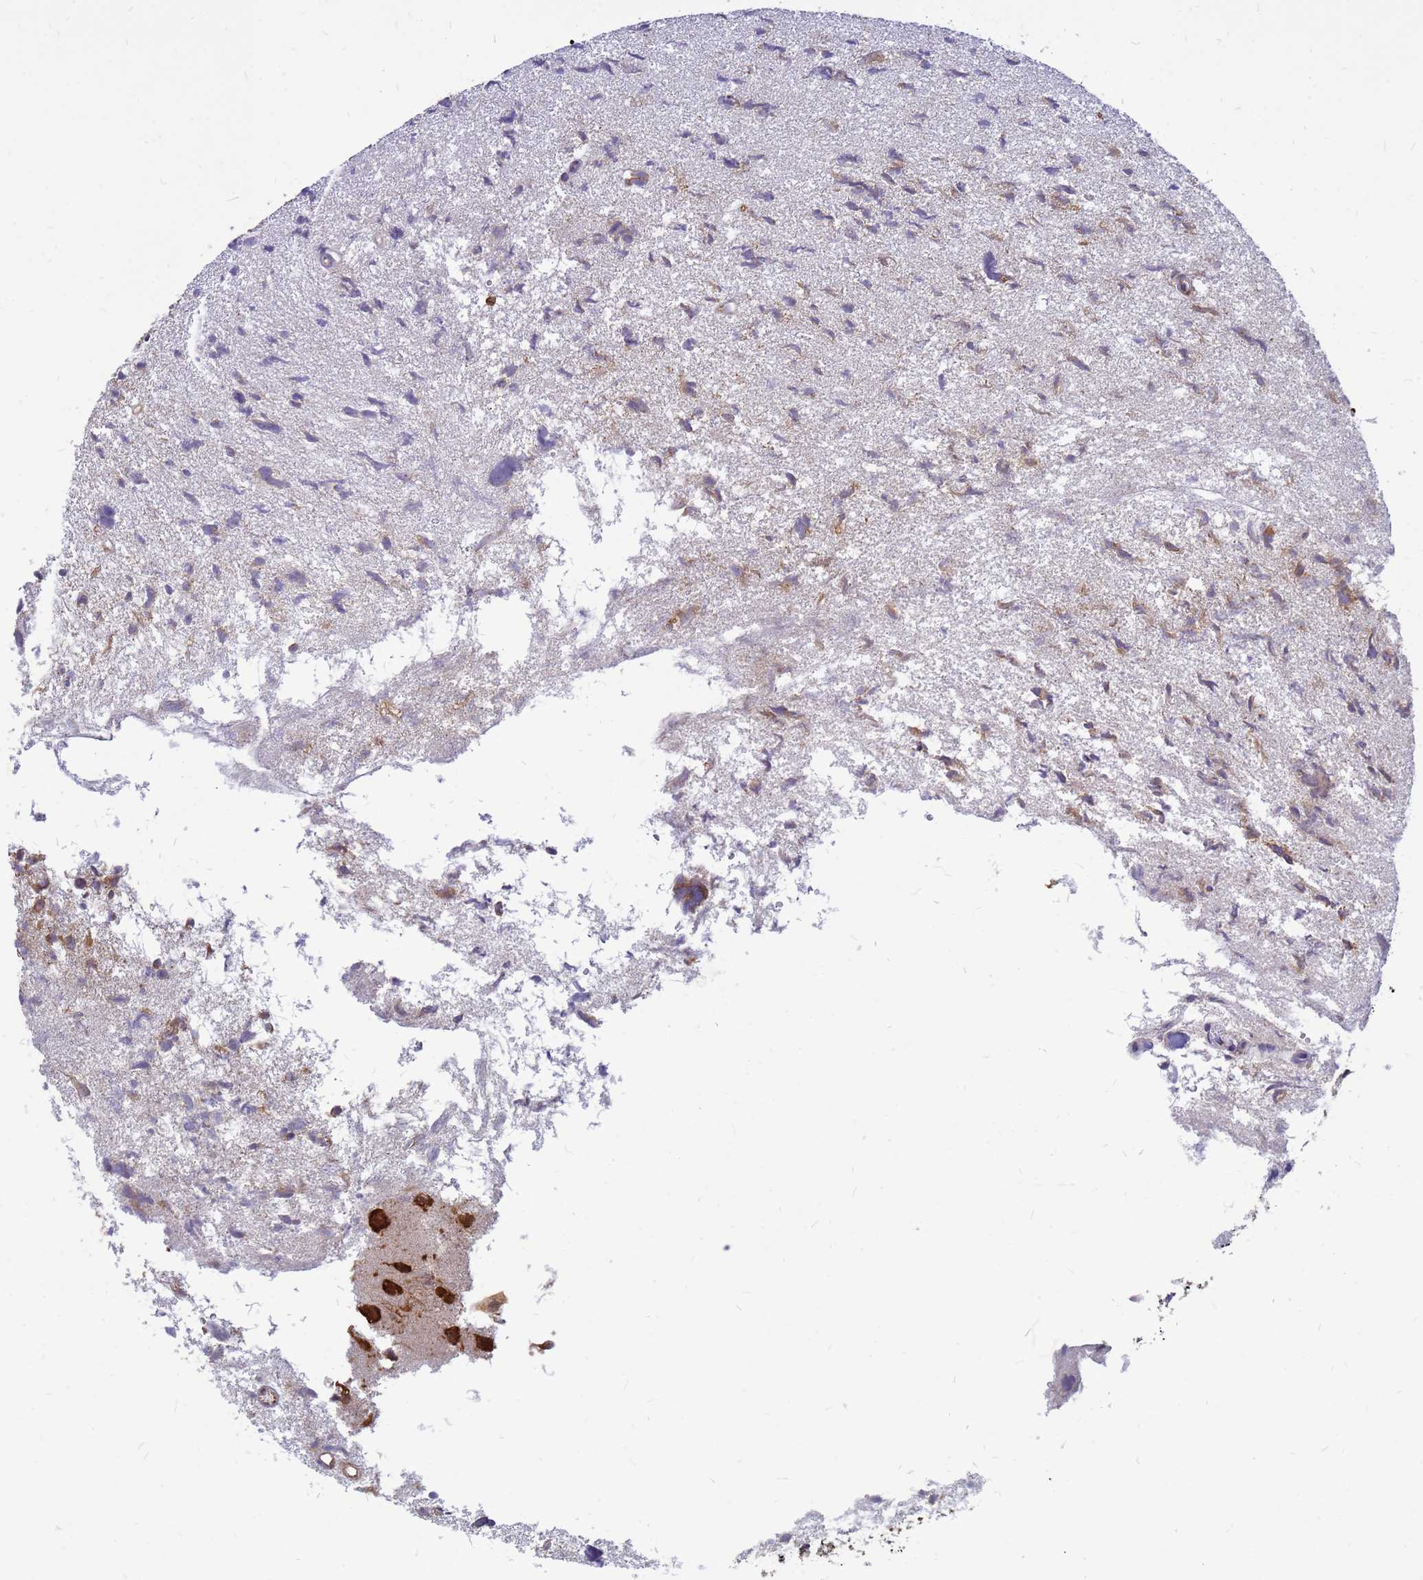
{"staining": {"intensity": "moderate", "quantity": "25%-75%", "location": "cytoplasmic/membranous"}, "tissue": "glioma", "cell_type": "Tumor cells", "image_type": "cancer", "snomed": [{"axis": "morphology", "description": "Glioma, malignant, High grade"}, {"axis": "topography", "description": "Brain"}], "caption": "This is a histology image of immunohistochemistry staining of malignant glioma (high-grade), which shows moderate staining in the cytoplasmic/membranous of tumor cells.", "gene": "RPL8", "patient": {"sex": "female", "age": 59}}